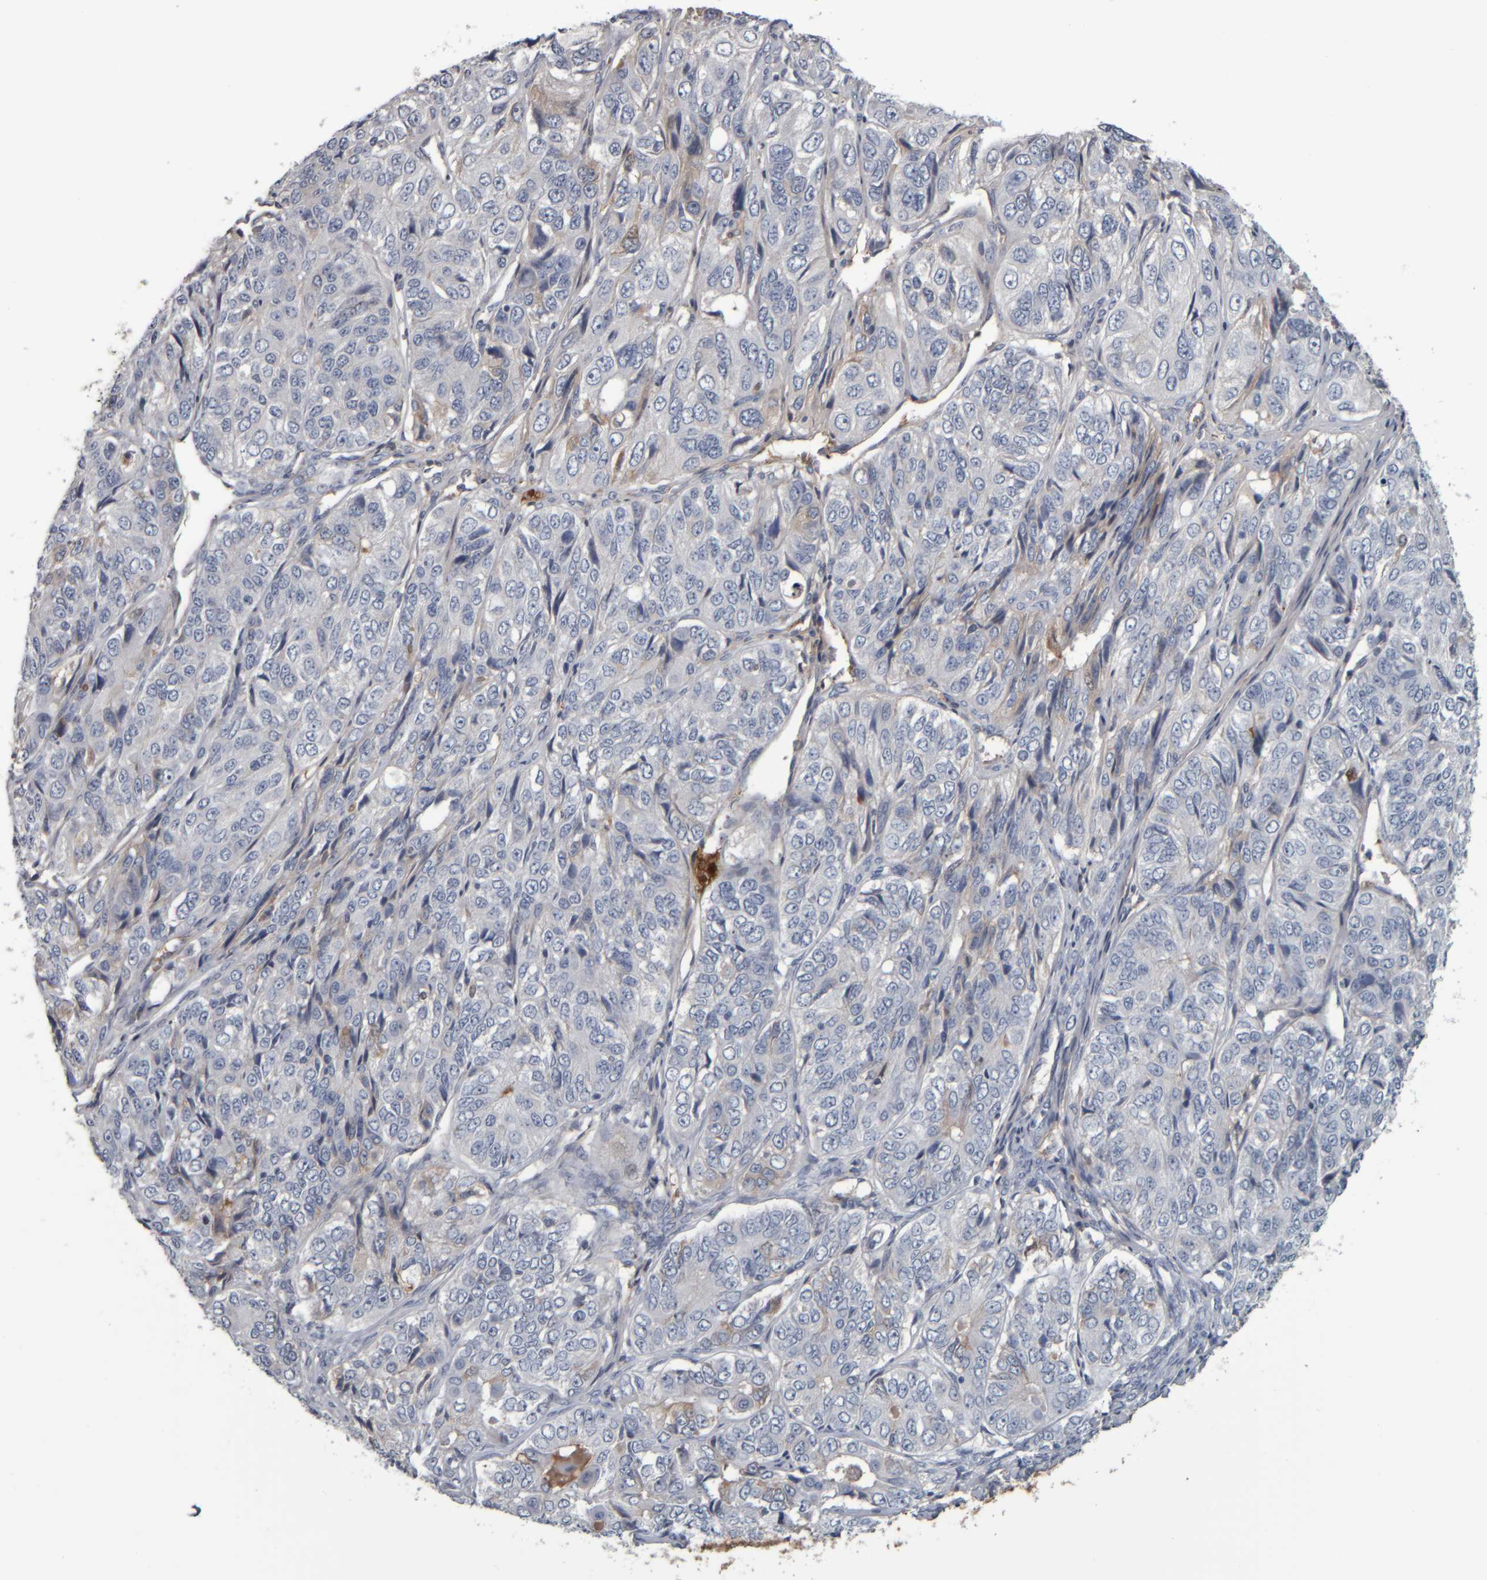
{"staining": {"intensity": "weak", "quantity": "<25%", "location": "cytoplasmic/membranous"}, "tissue": "ovarian cancer", "cell_type": "Tumor cells", "image_type": "cancer", "snomed": [{"axis": "morphology", "description": "Carcinoma, endometroid"}, {"axis": "topography", "description": "Ovary"}], "caption": "A photomicrograph of human ovarian cancer is negative for staining in tumor cells.", "gene": "CAVIN4", "patient": {"sex": "female", "age": 51}}